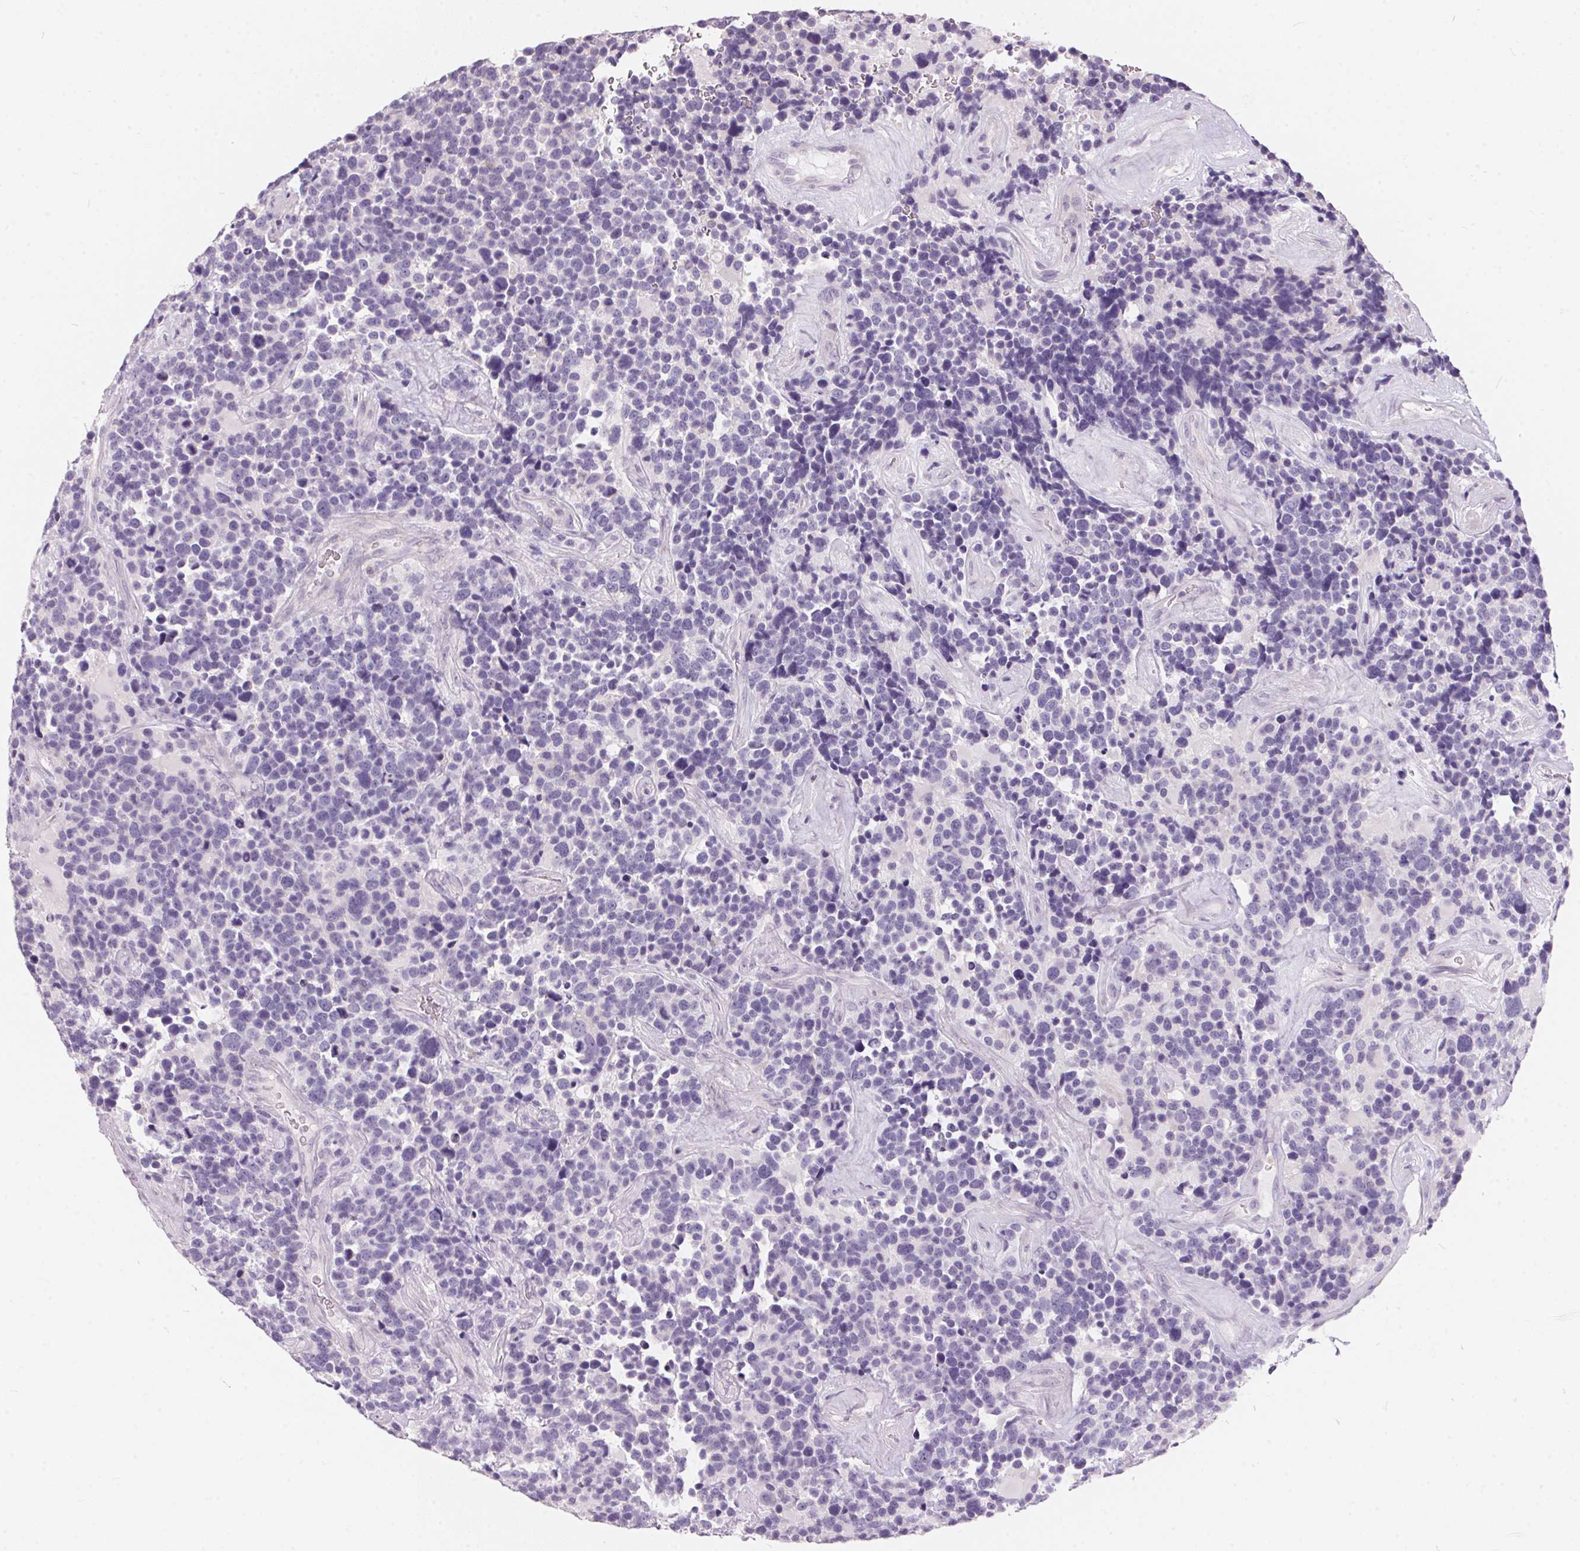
{"staining": {"intensity": "negative", "quantity": "none", "location": "none"}, "tissue": "glioma", "cell_type": "Tumor cells", "image_type": "cancer", "snomed": [{"axis": "morphology", "description": "Glioma, malignant, High grade"}, {"axis": "topography", "description": "Brain"}], "caption": "Immunohistochemical staining of high-grade glioma (malignant) reveals no significant staining in tumor cells. (Brightfield microscopy of DAB (3,3'-diaminobenzidine) immunohistochemistry at high magnification).", "gene": "SERPINB1", "patient": {"sex": "male", "age": 33}}